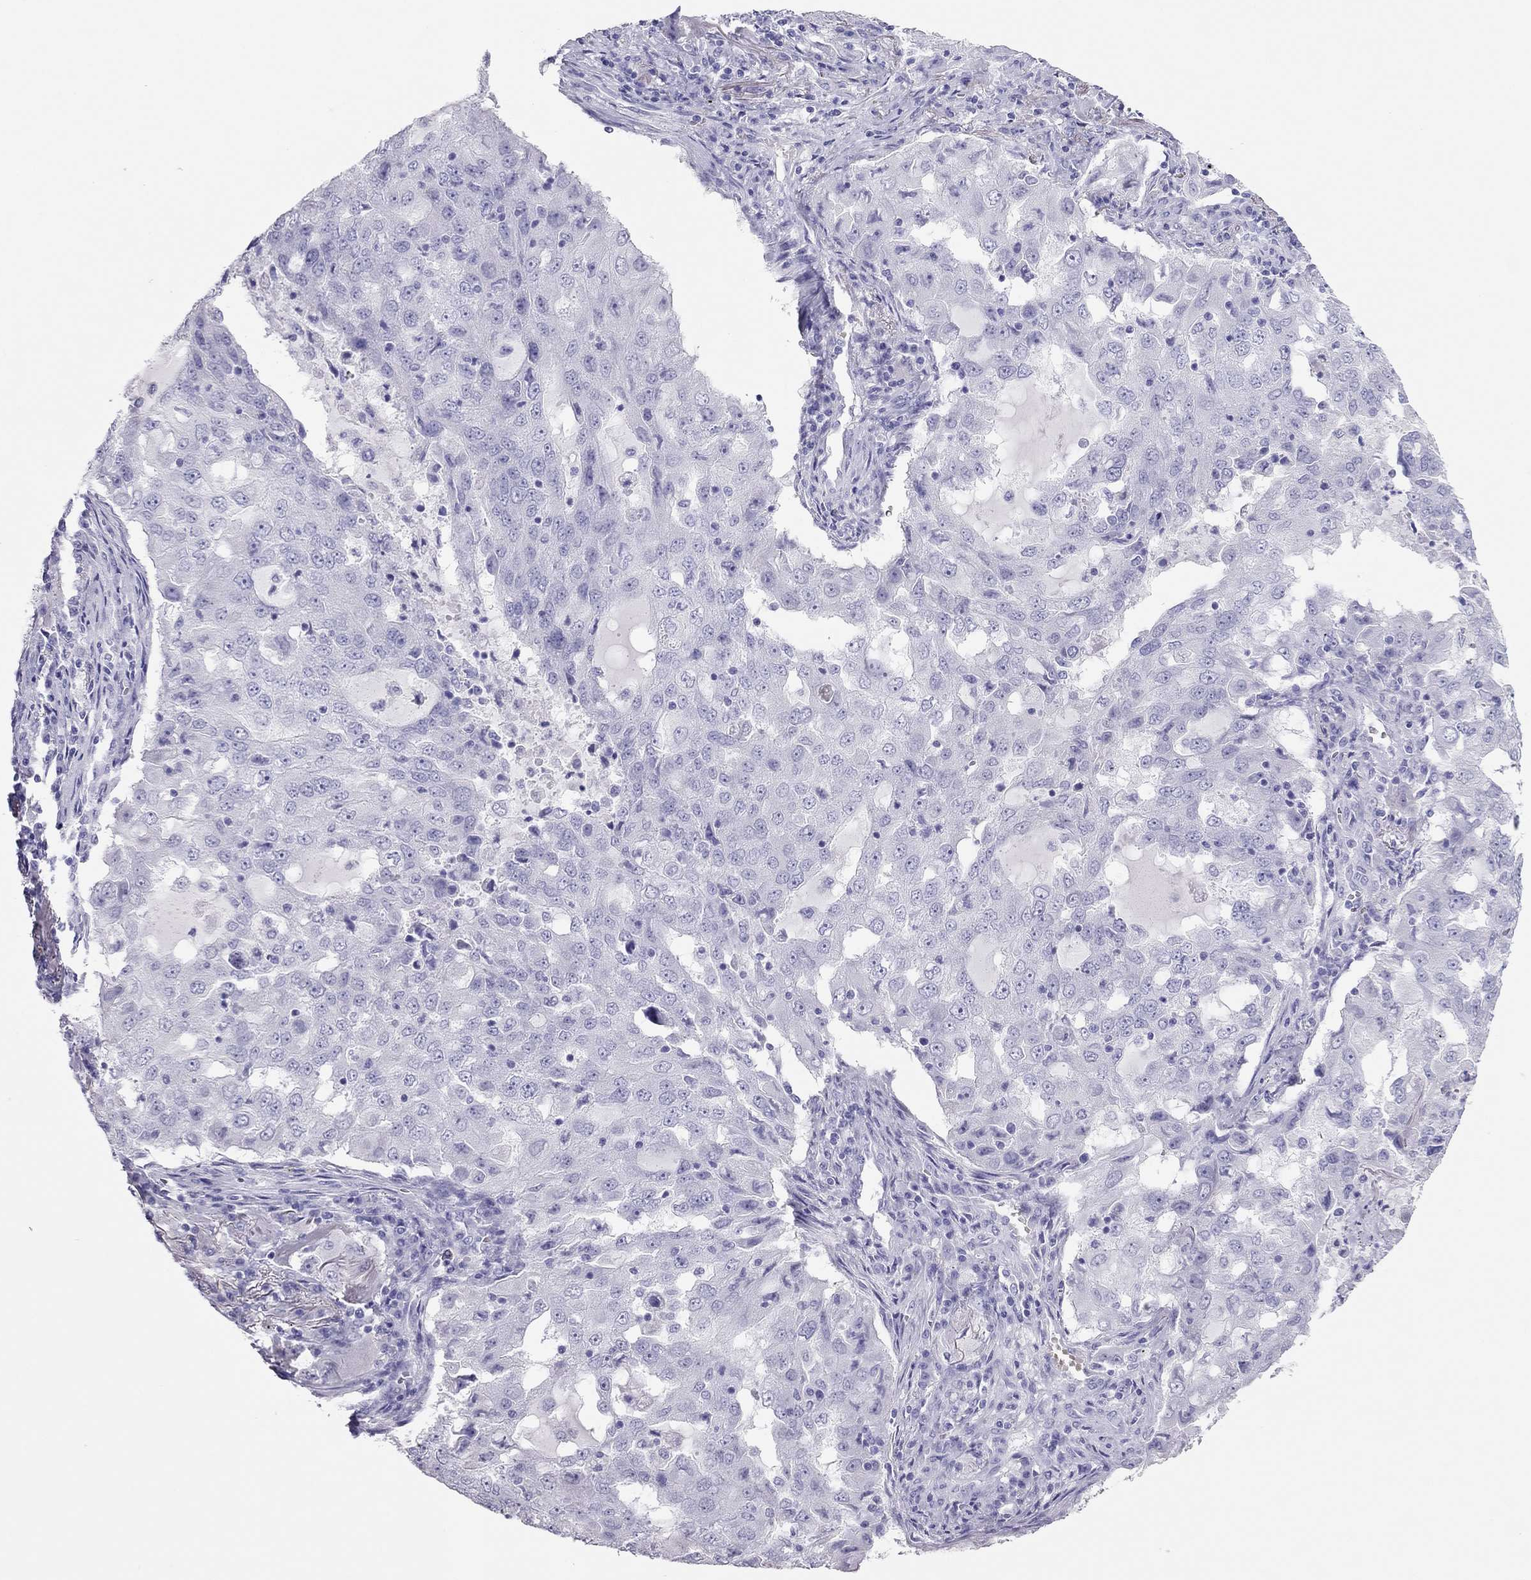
{"staining": {"intensity": "negative", "quantity": "none", "location": "none"}, "tissue": "lung cancer", "cell_type": "Tumor cells", "image_type": "cancer", "snomed": [{"axis": "morphology", "description": "Adenocarcinoma, NOS"}, {"axis": "topography", "description": "Lung"}], "caption": "There is no significant expression in tumor cells of lung cancer. (Stains: DAB (3,3'-diaminobenzidine) immunohistochemistry with hematoxylin counter stain, Microscopy: brightfield microscopy at high magnification).", "gene": "TSHB", "patient": {"sex": "female", "age": 61}}